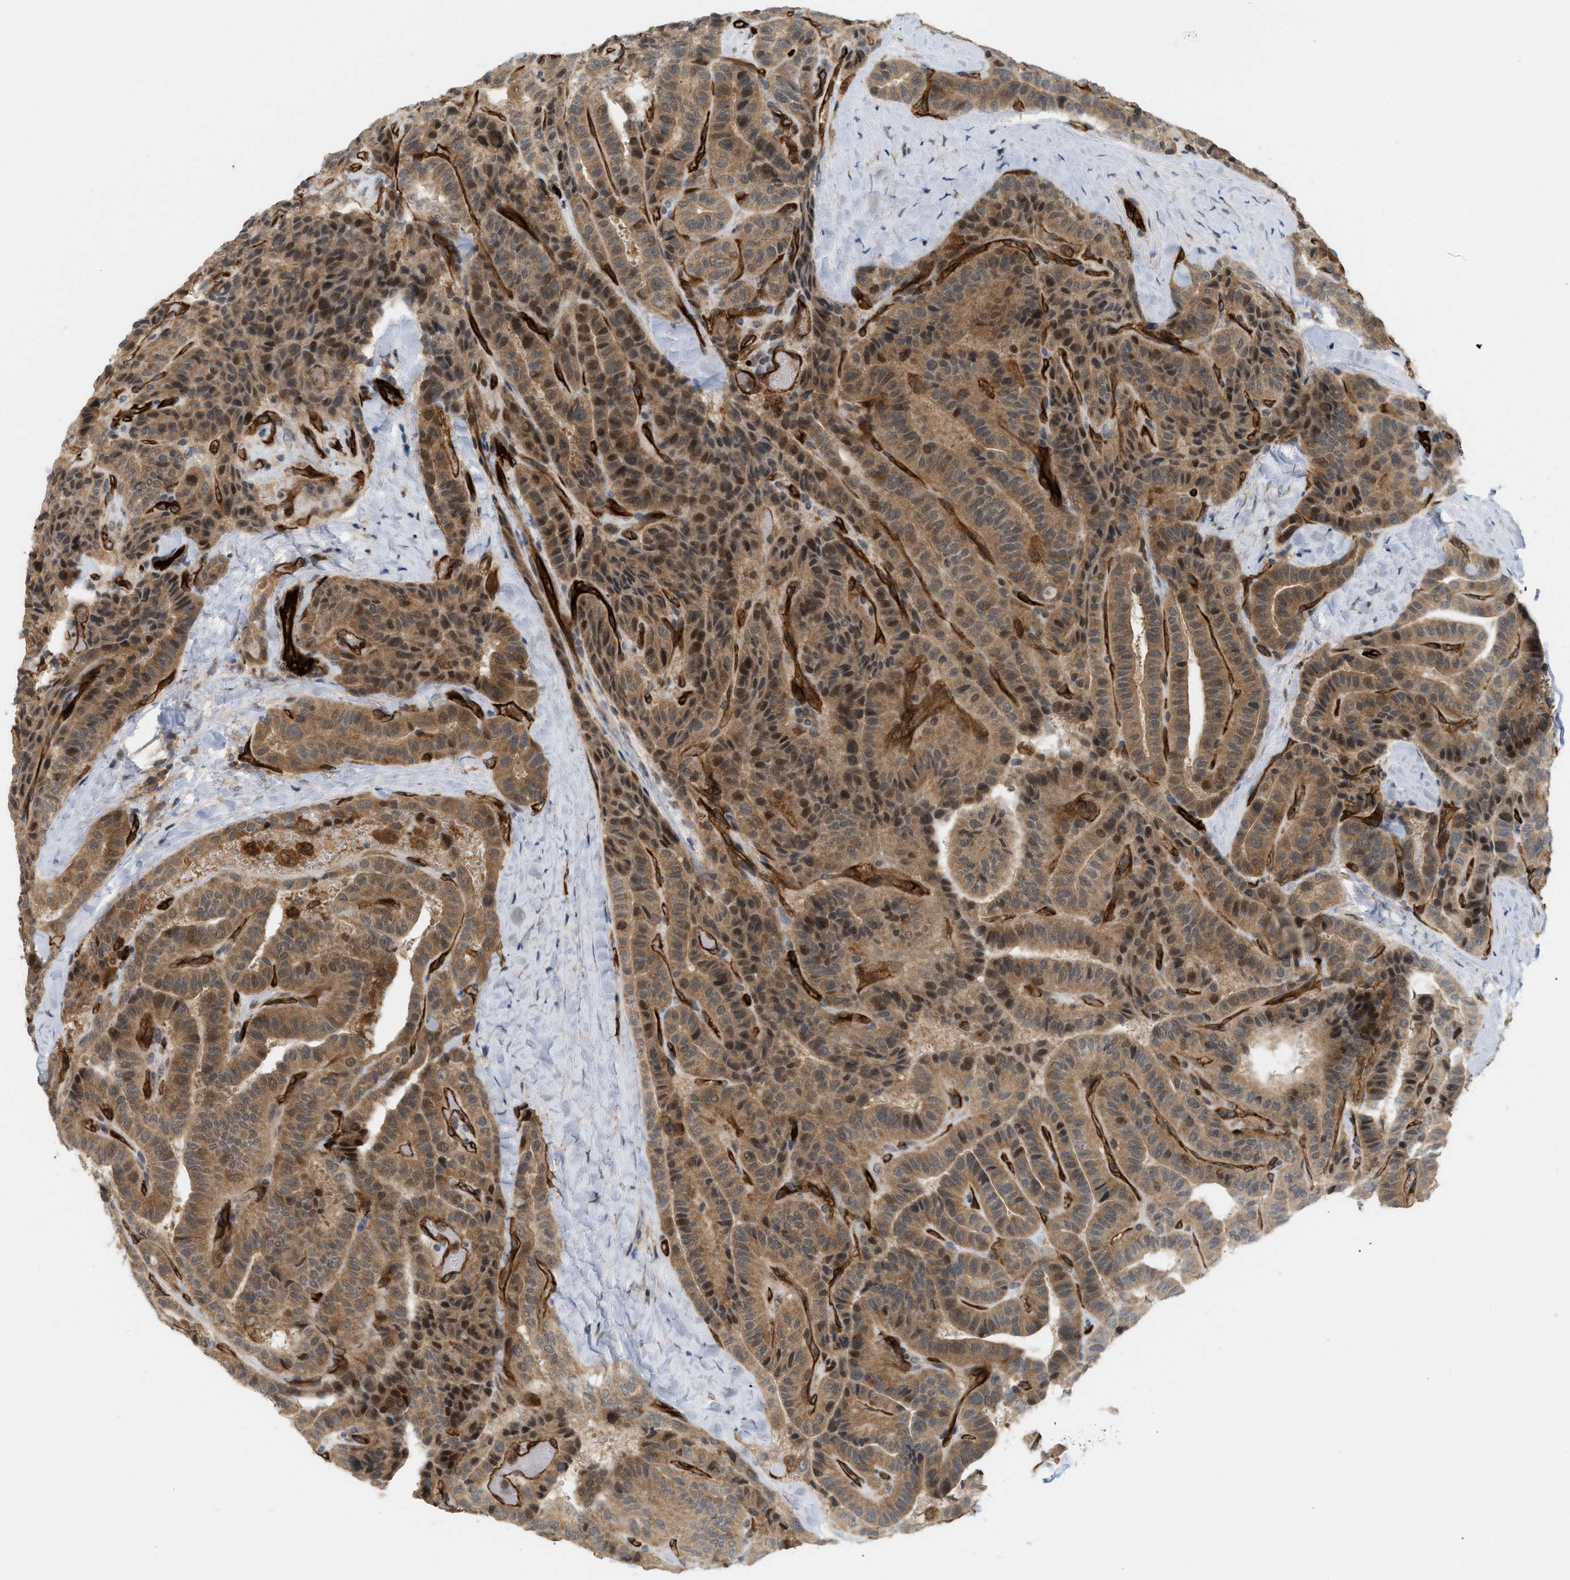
{"staining": {"intensity": "strong", "quantity": ">75%", "location": "cytoplasmic/membranous,nuclear"}, "tissue": "thyroid cancer", "cell_type": "Tumor cells", "image_type": "cancer", "snomed": [{"axis": "morphology", "description": "Papillary adenocarcinoma, NOS"}, {"axis": "topography", "description": "Thyroid gland"}], "caption": "A high-resolution histopathology image shows immunohistochemistry staining of papillary adenocarcinoma (thyroid), which shows strong cytoplasmic/membranous and nuclear positivity in about >75% of tumor cells.", "gene": "PALMD", "patient": {"sex": "male", "age": 77}}